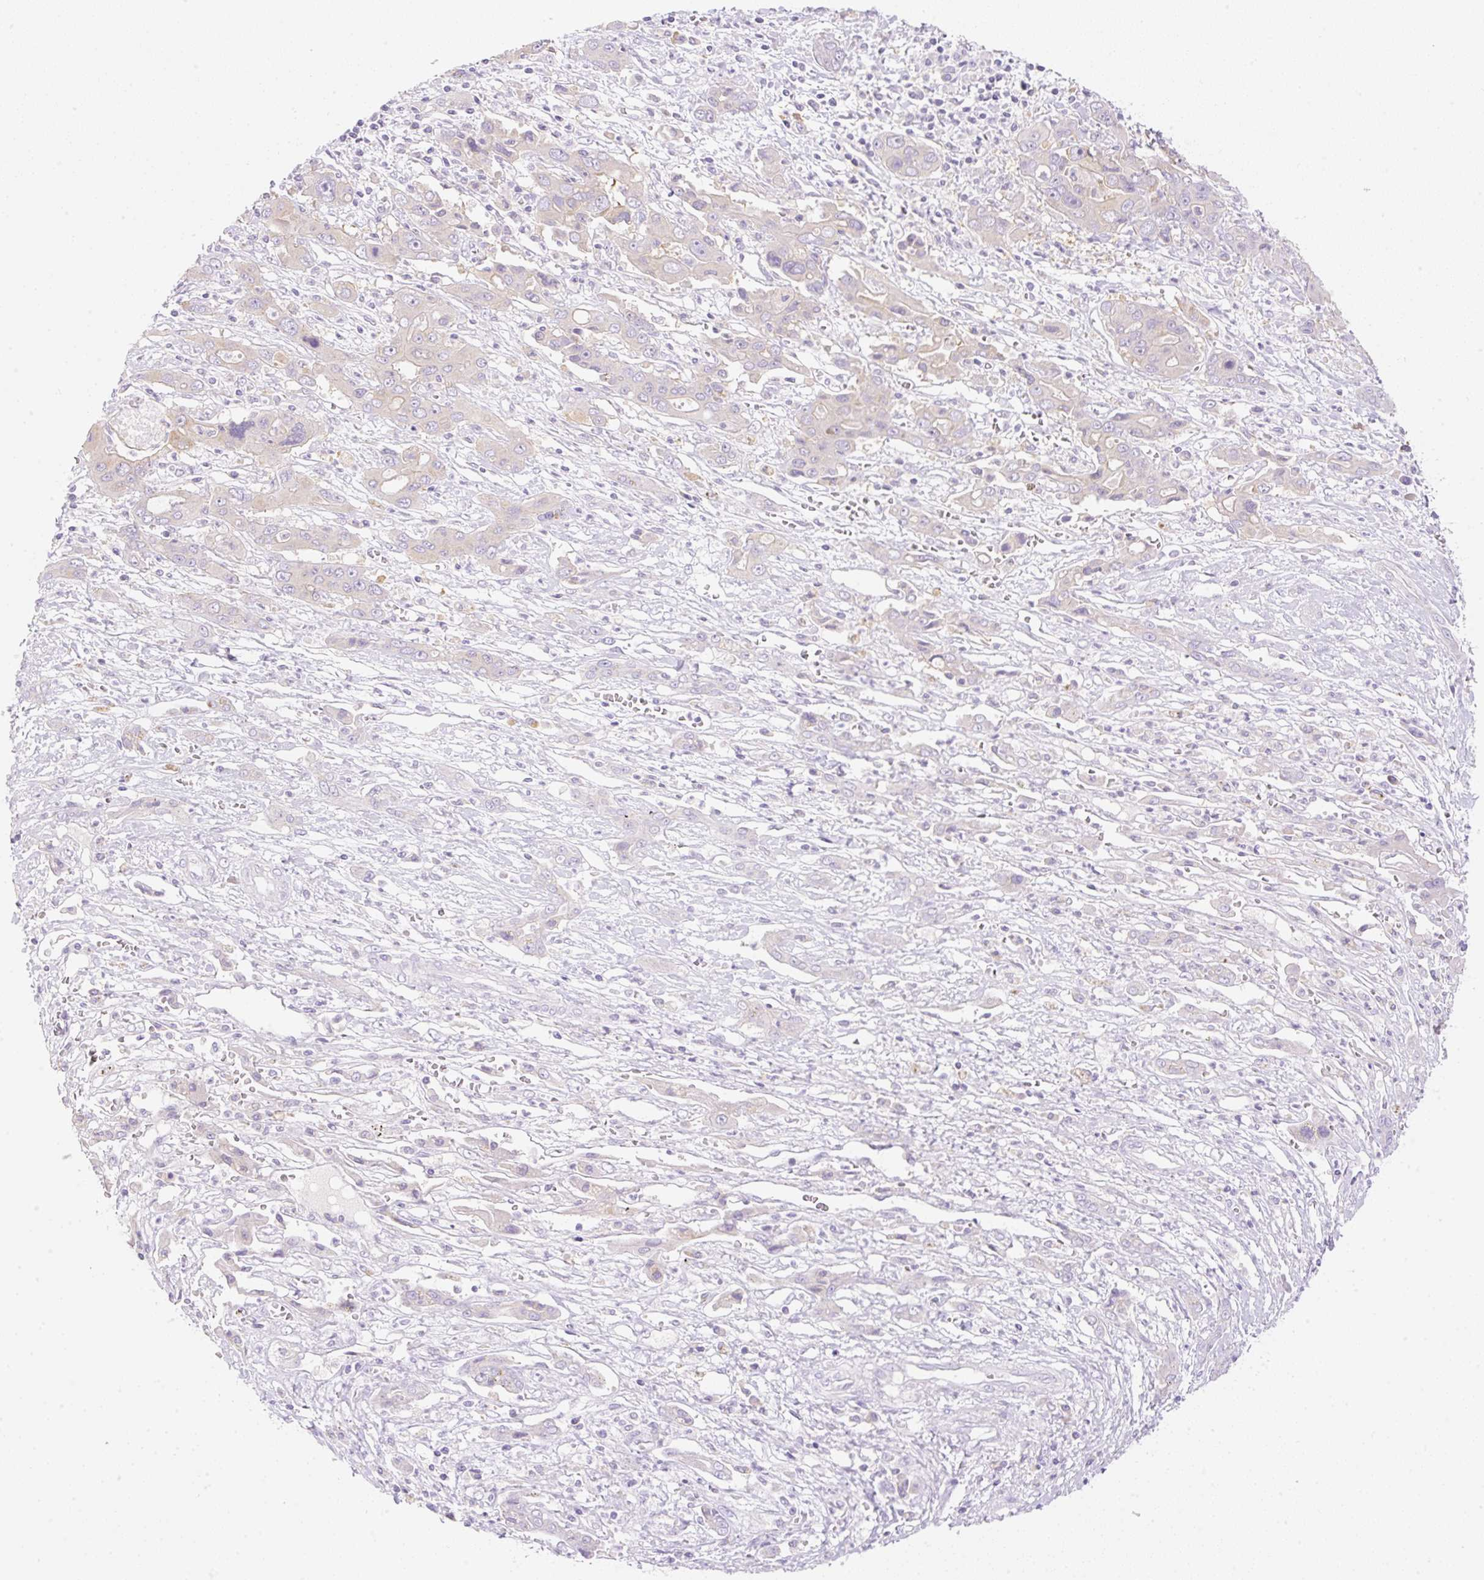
{"staining": {"intensity": "negative", "quantity": "none", "location": "none"}, "tissue": "liver cancer", "cell_type": "Tumor cells", "image_type": "cancer", "snomed": [{"axis": "morphology", "description": "Cholangiocarcinoma"}, {"axis": "topography", "description": "Liver"}], "caption": "An immunohistochemistry histopathology image of liver cancer is shown. There is no staining in tumor cells of liver cancer. The staining was performed using DAB (3,3'-diaminobenzidine) to visualize the protein expression in brown, while the nuclei were stained in blue with hematoxylin (Magnification: 20x).", "gene": "DENND5A", "patient": {"sex": "male", "age": 67}}